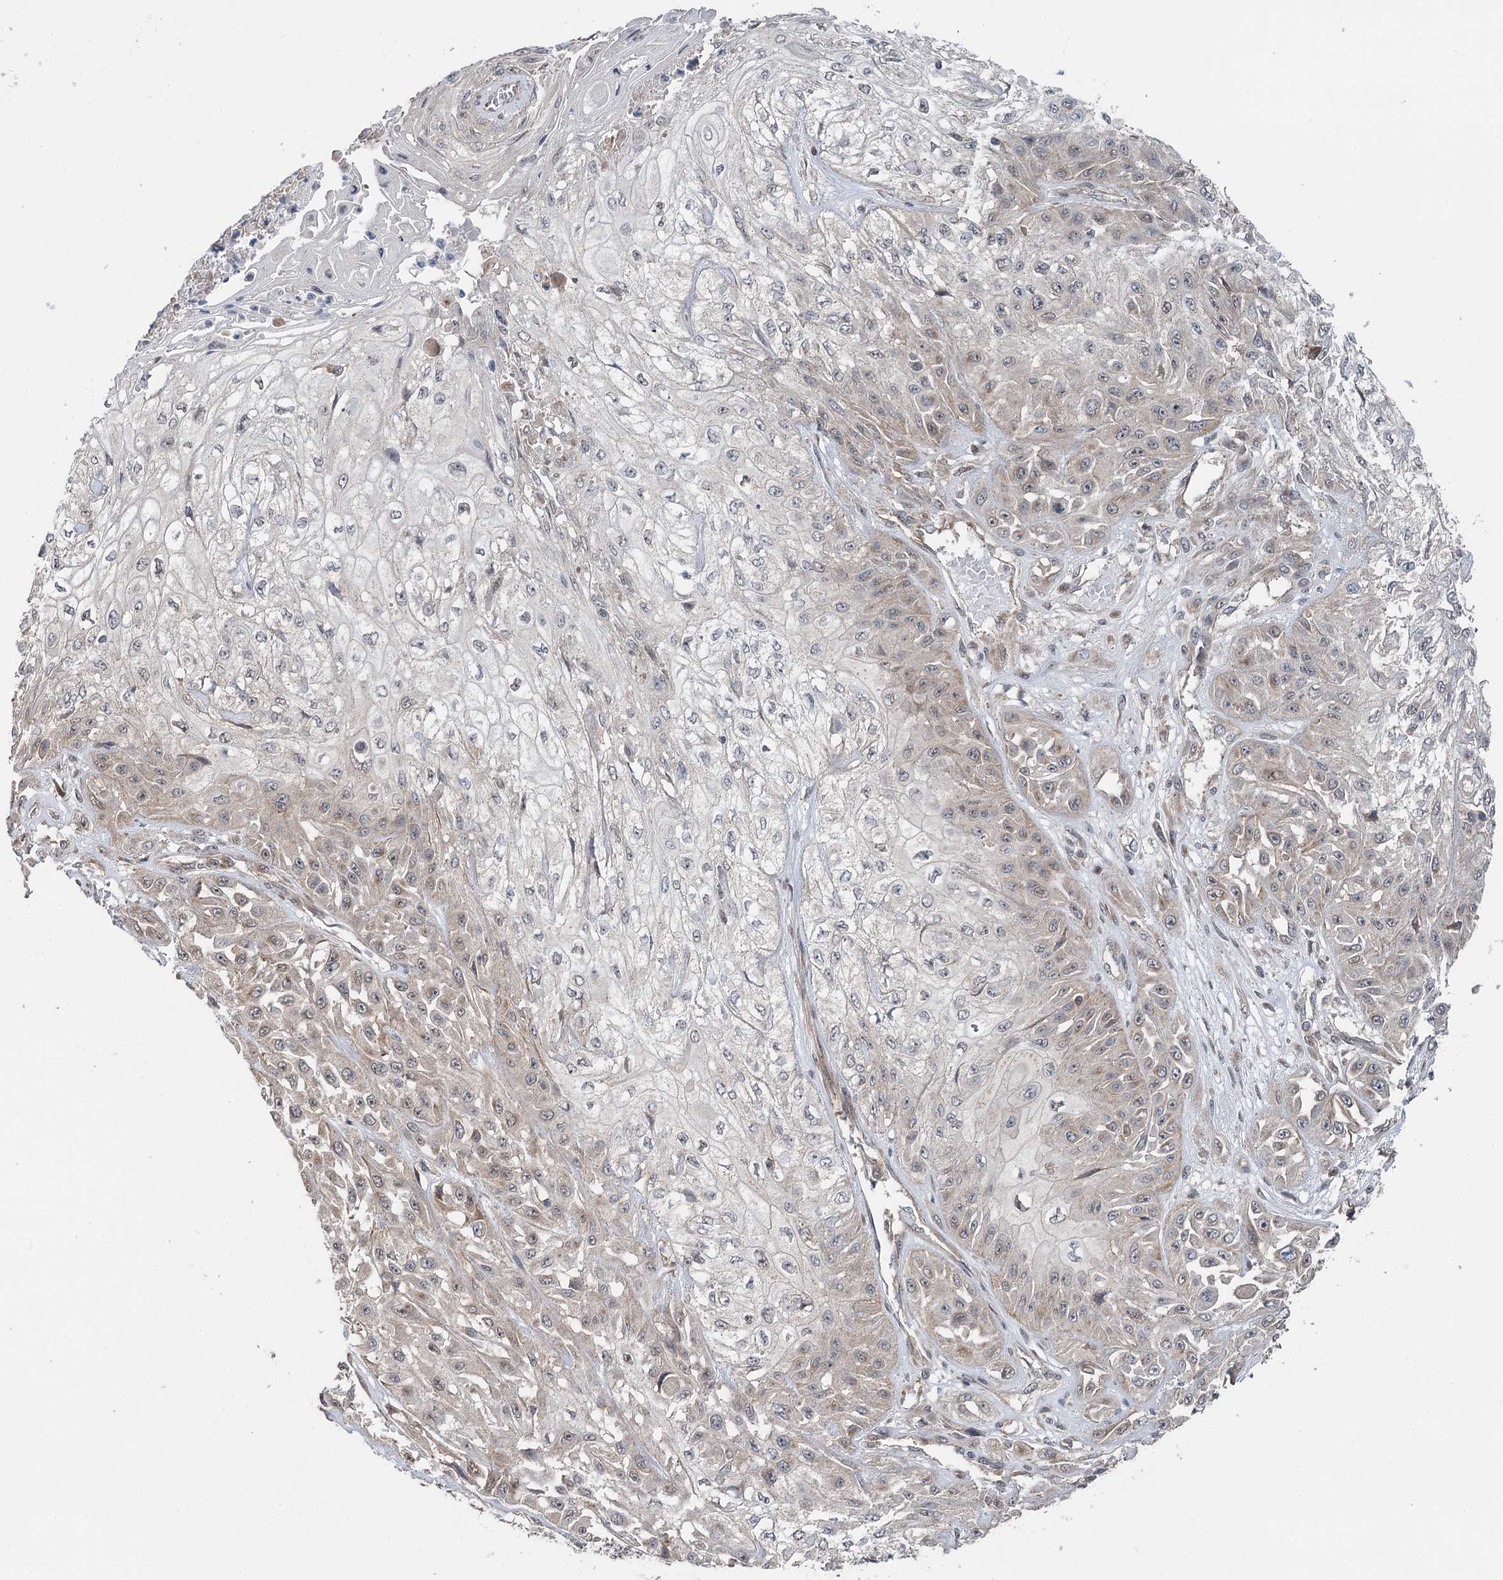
{"staining": {"intensity": "weak", "quantity": "<25%", "location": "nuclear"}, "tissue": "skin cancer", "cell_type": "Tumor cells", "image_type": "cancer", "snomed": [{"axis": "morphology", "description": "Squamous cell carcinoma, NOS"}, {"axis": "morphology", "description": "Squamous cell carcinoma, metastatic, NOS"}, {"axis": "topography", "description": "Skin"}, {"axis": "topography", "description": "Lymph node"}], "caption": "This micrograph is of skin cancer (metastatic squamous cell carcinoma) stained with IHC to label a protein in brown with the nuclei are counter-stained blue. There is no positivity in tumor cells.", "gene": "STX6", "patient": {"sex": "male", "age": 75}}